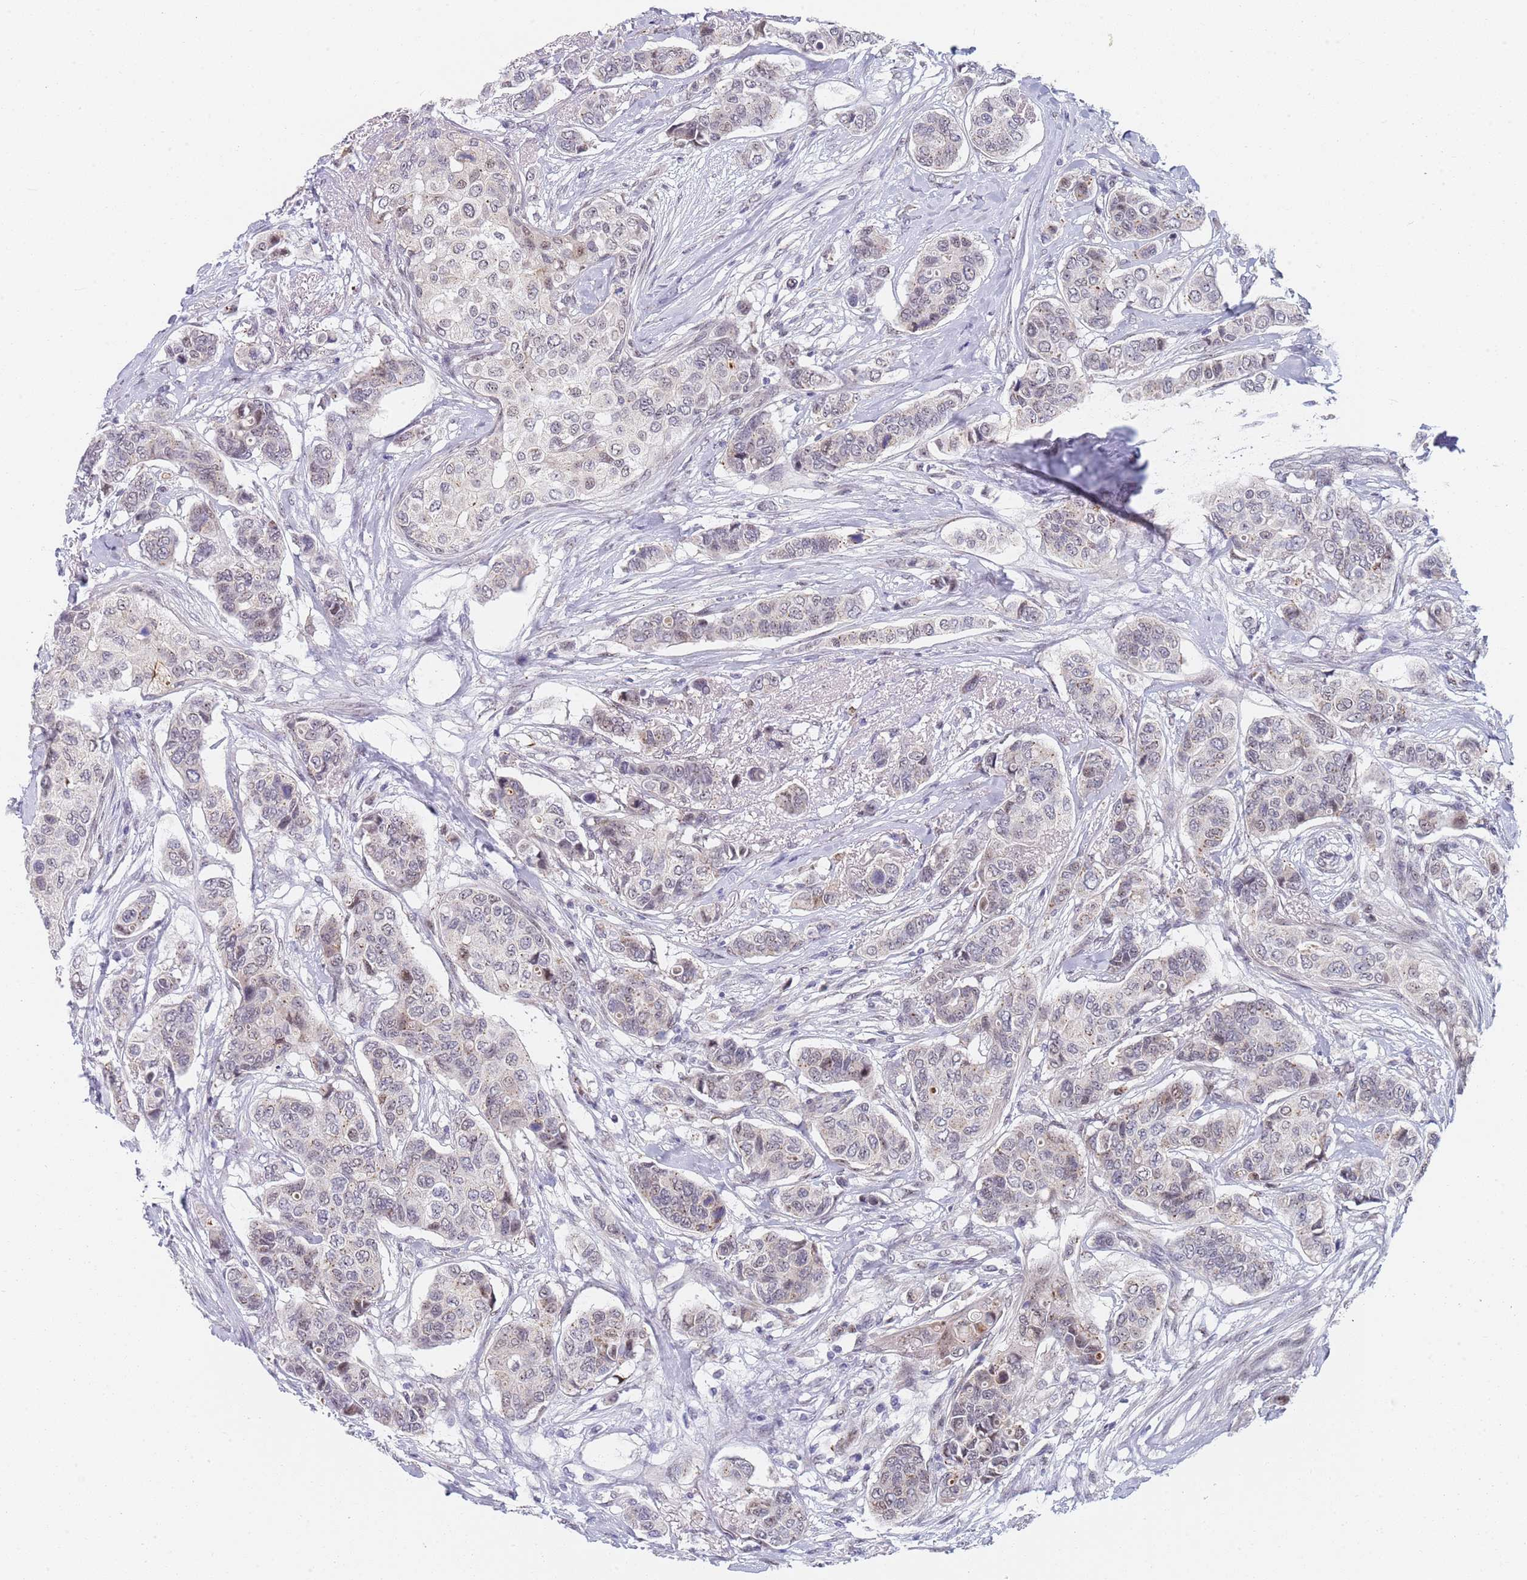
{"staining": {"intensity": "weak", "quantity": "<25%", "location": "nuclear"}, "tissue": "breast cancer", "cell_type": "Tumor cells", "image_type": "cancer", "snomed": [{"axis": "morphology", "description": "Lobular carcinoma"}, {"axis": "topography", "description": "Breast"}], "caption": "Lobular carcinoma (breast) stained for a protein using immunohistochemistry reveals no expression tumor cells.", "gene": "PLCL2", "patient": {"sex": "female", "age": 51}}